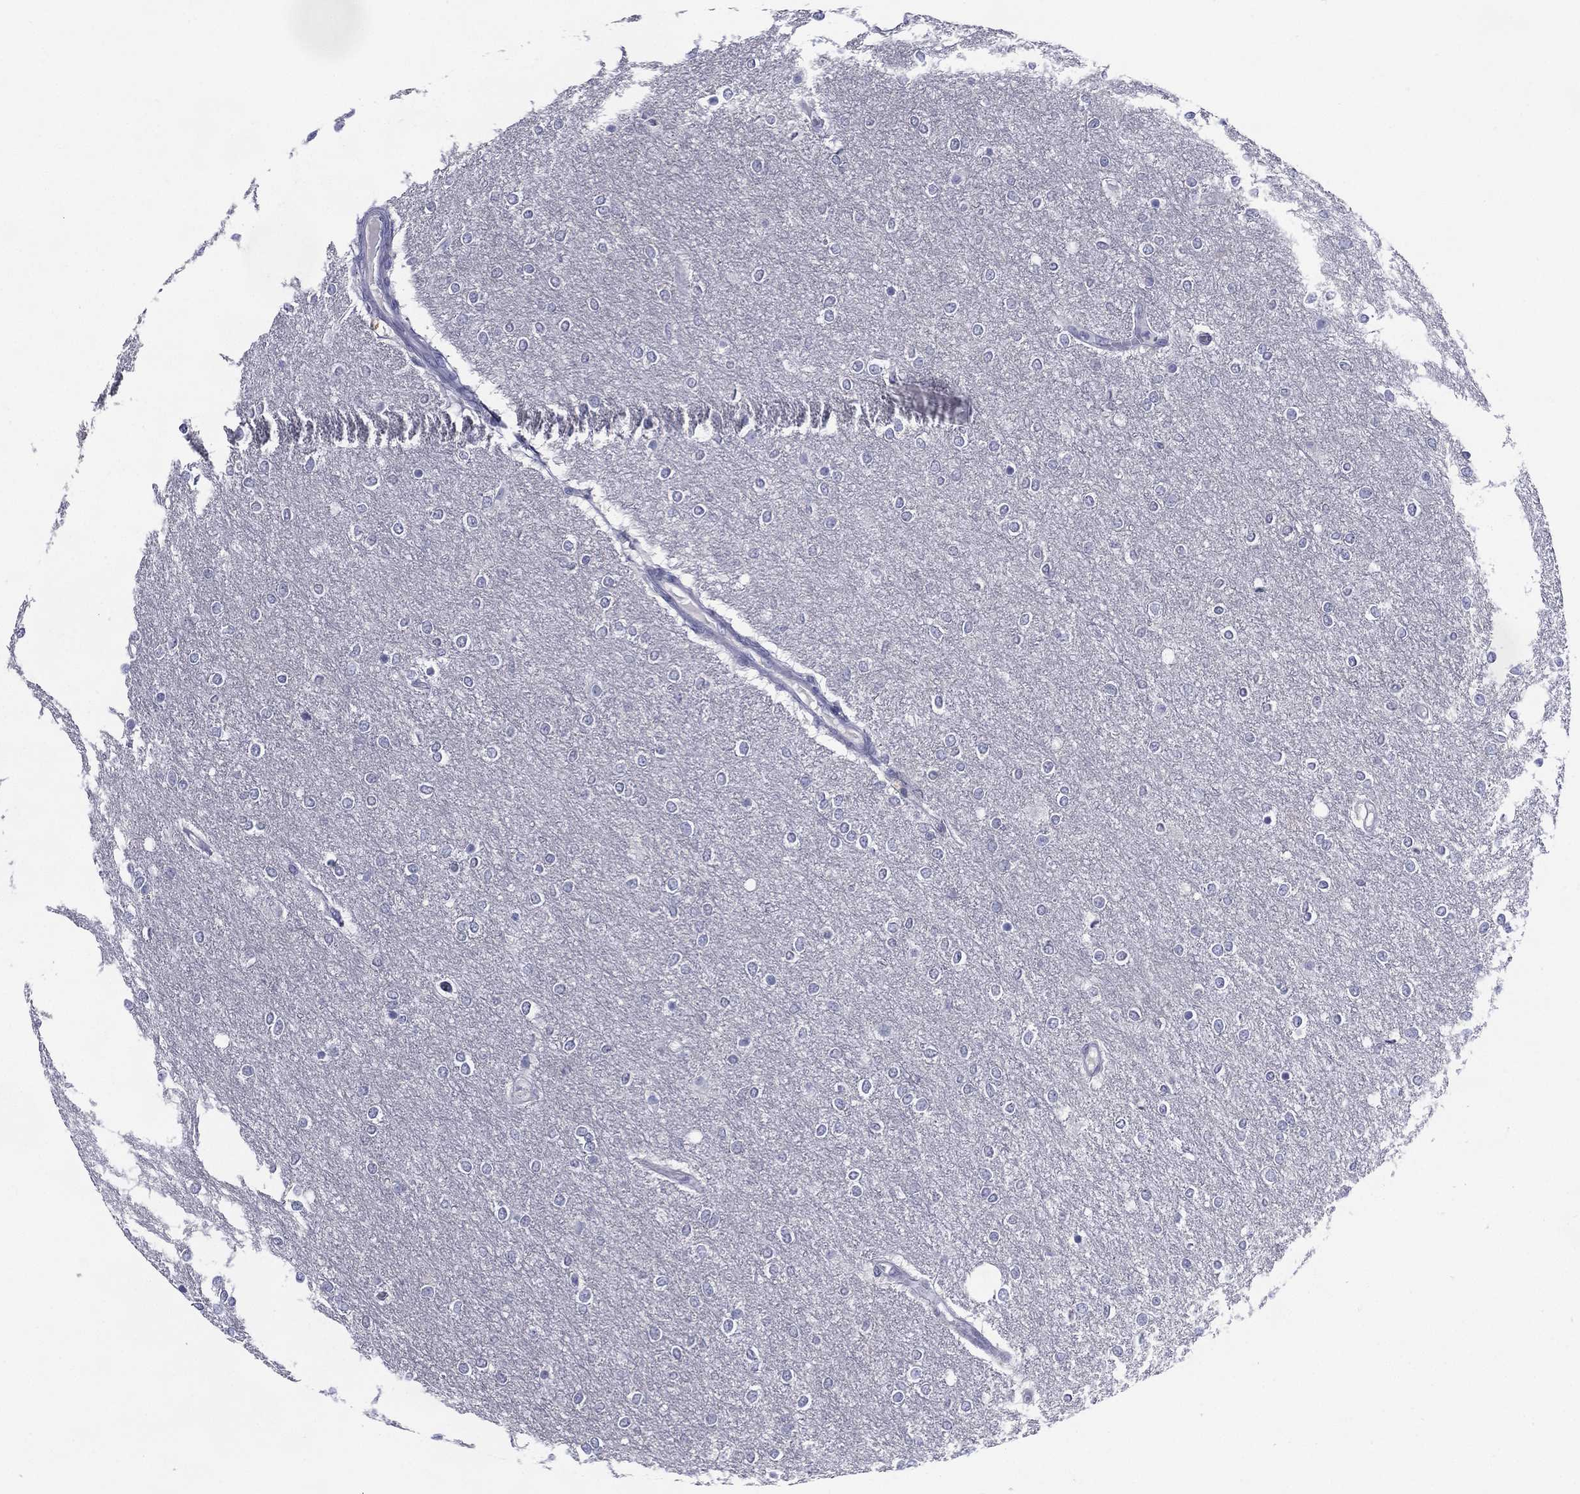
{"staining": {"intensity": "negative", "quantity": "none", "location": "none"}, "tissue": "glioma", "cell_type": "Tumor cells", "image_type": "cancer", "snomed": [{"axis": "morphology", "description": "Glioma, malignant, High grade"}, {"axis": "topography", "description": "Brain"}], "caption": "High magnification brightfield microscopy of malignant glioma (high-grade) stained with DAB (brown) and counterstained with hematoxylin (blue): tumor cells show no significant staining.", "gene": "KIF2C", "patient": {"sex": "female", "age": 61}}